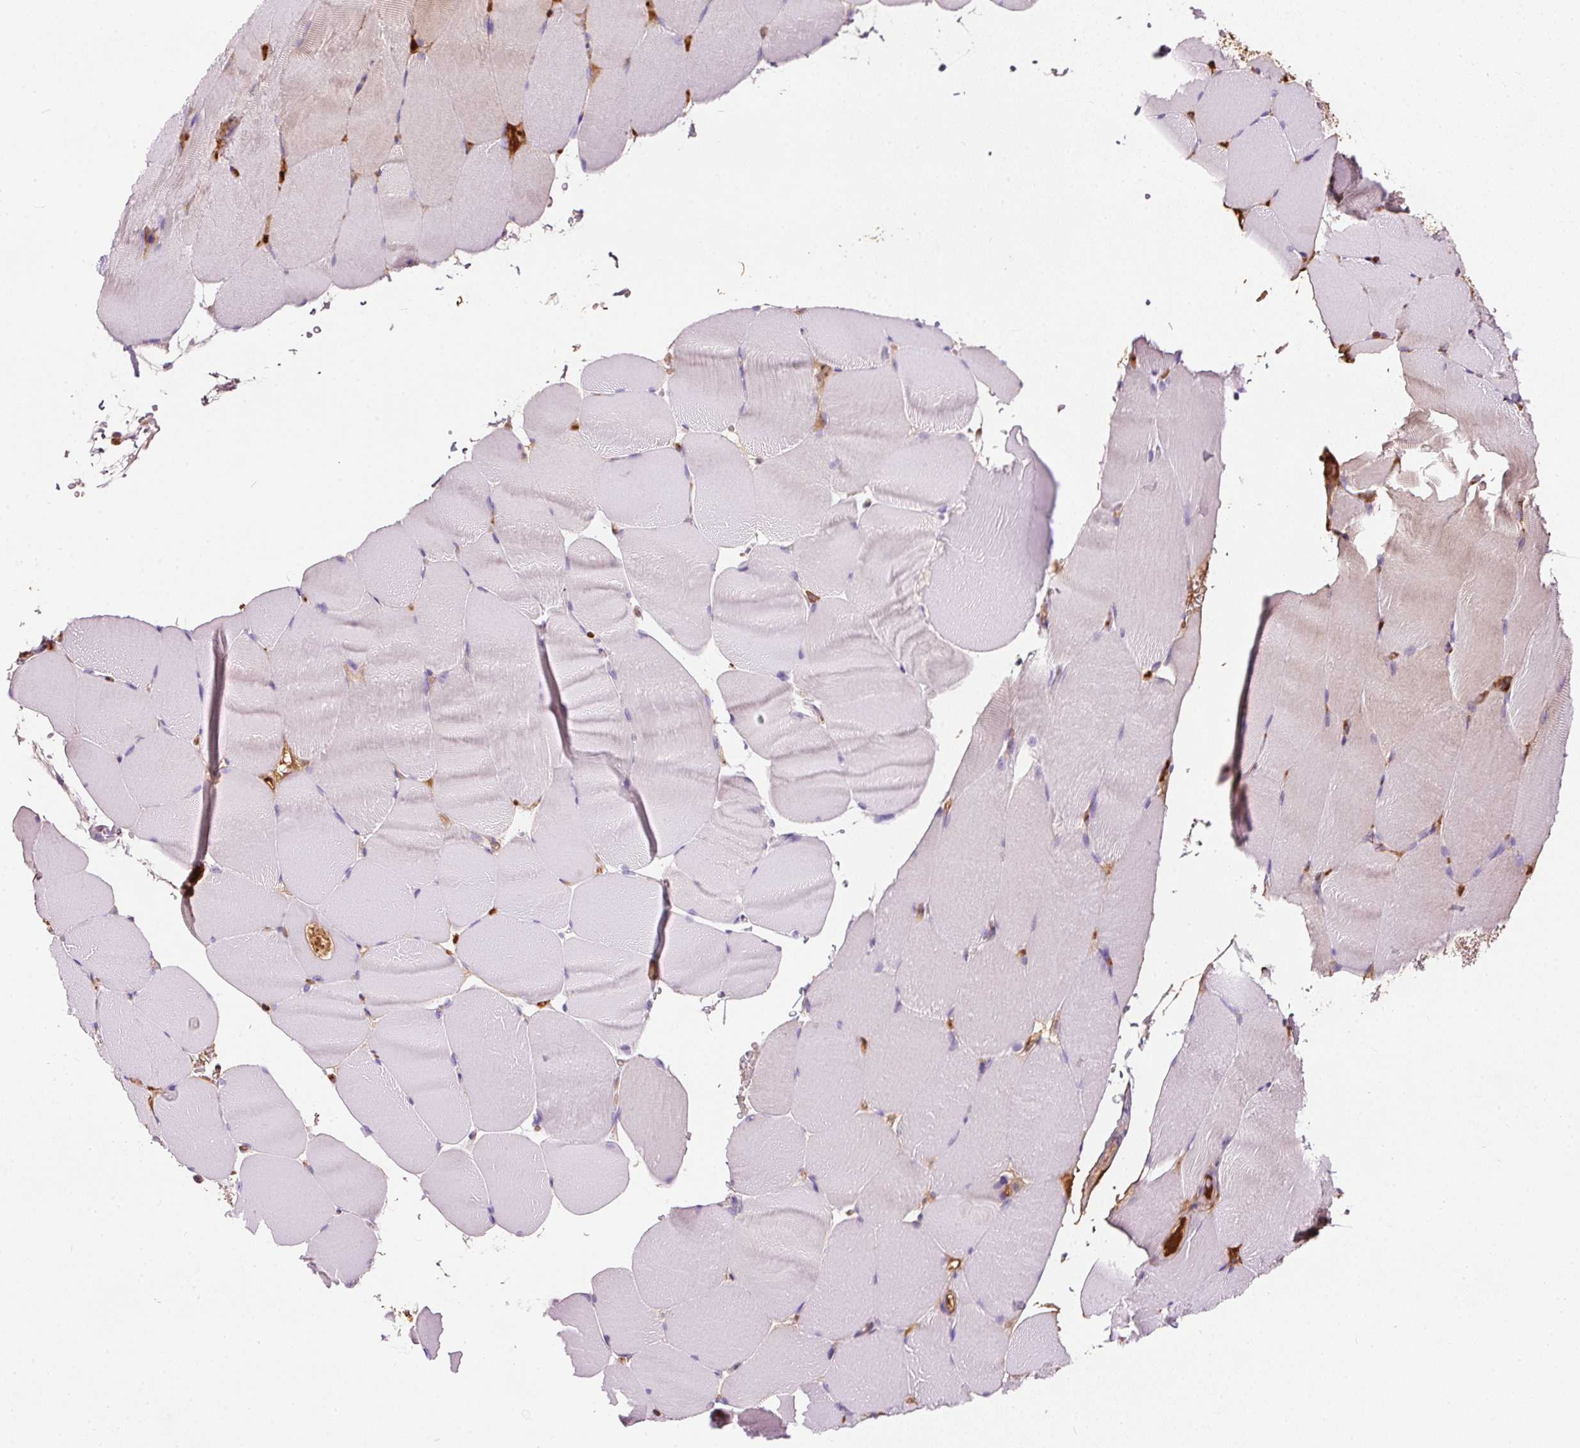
{"staining": {"intensity": "negative", "quantity": "none", "location": "none"}, "tissue": "skeletal muscle", "cell_type": "Myocytes", "image_type": "normal", "snomed": [{"axis": "morphology", "description": "Normal tissue, NOS"}, {"axis": "topography", "description": "Skeletal muscle"}], "caption": "Skeletal muscle stained for a protein using immunohistochemistry reveals no staining myocytes.", "gene": "ORM1", "patient": {"sex": "female", "age": 37}}